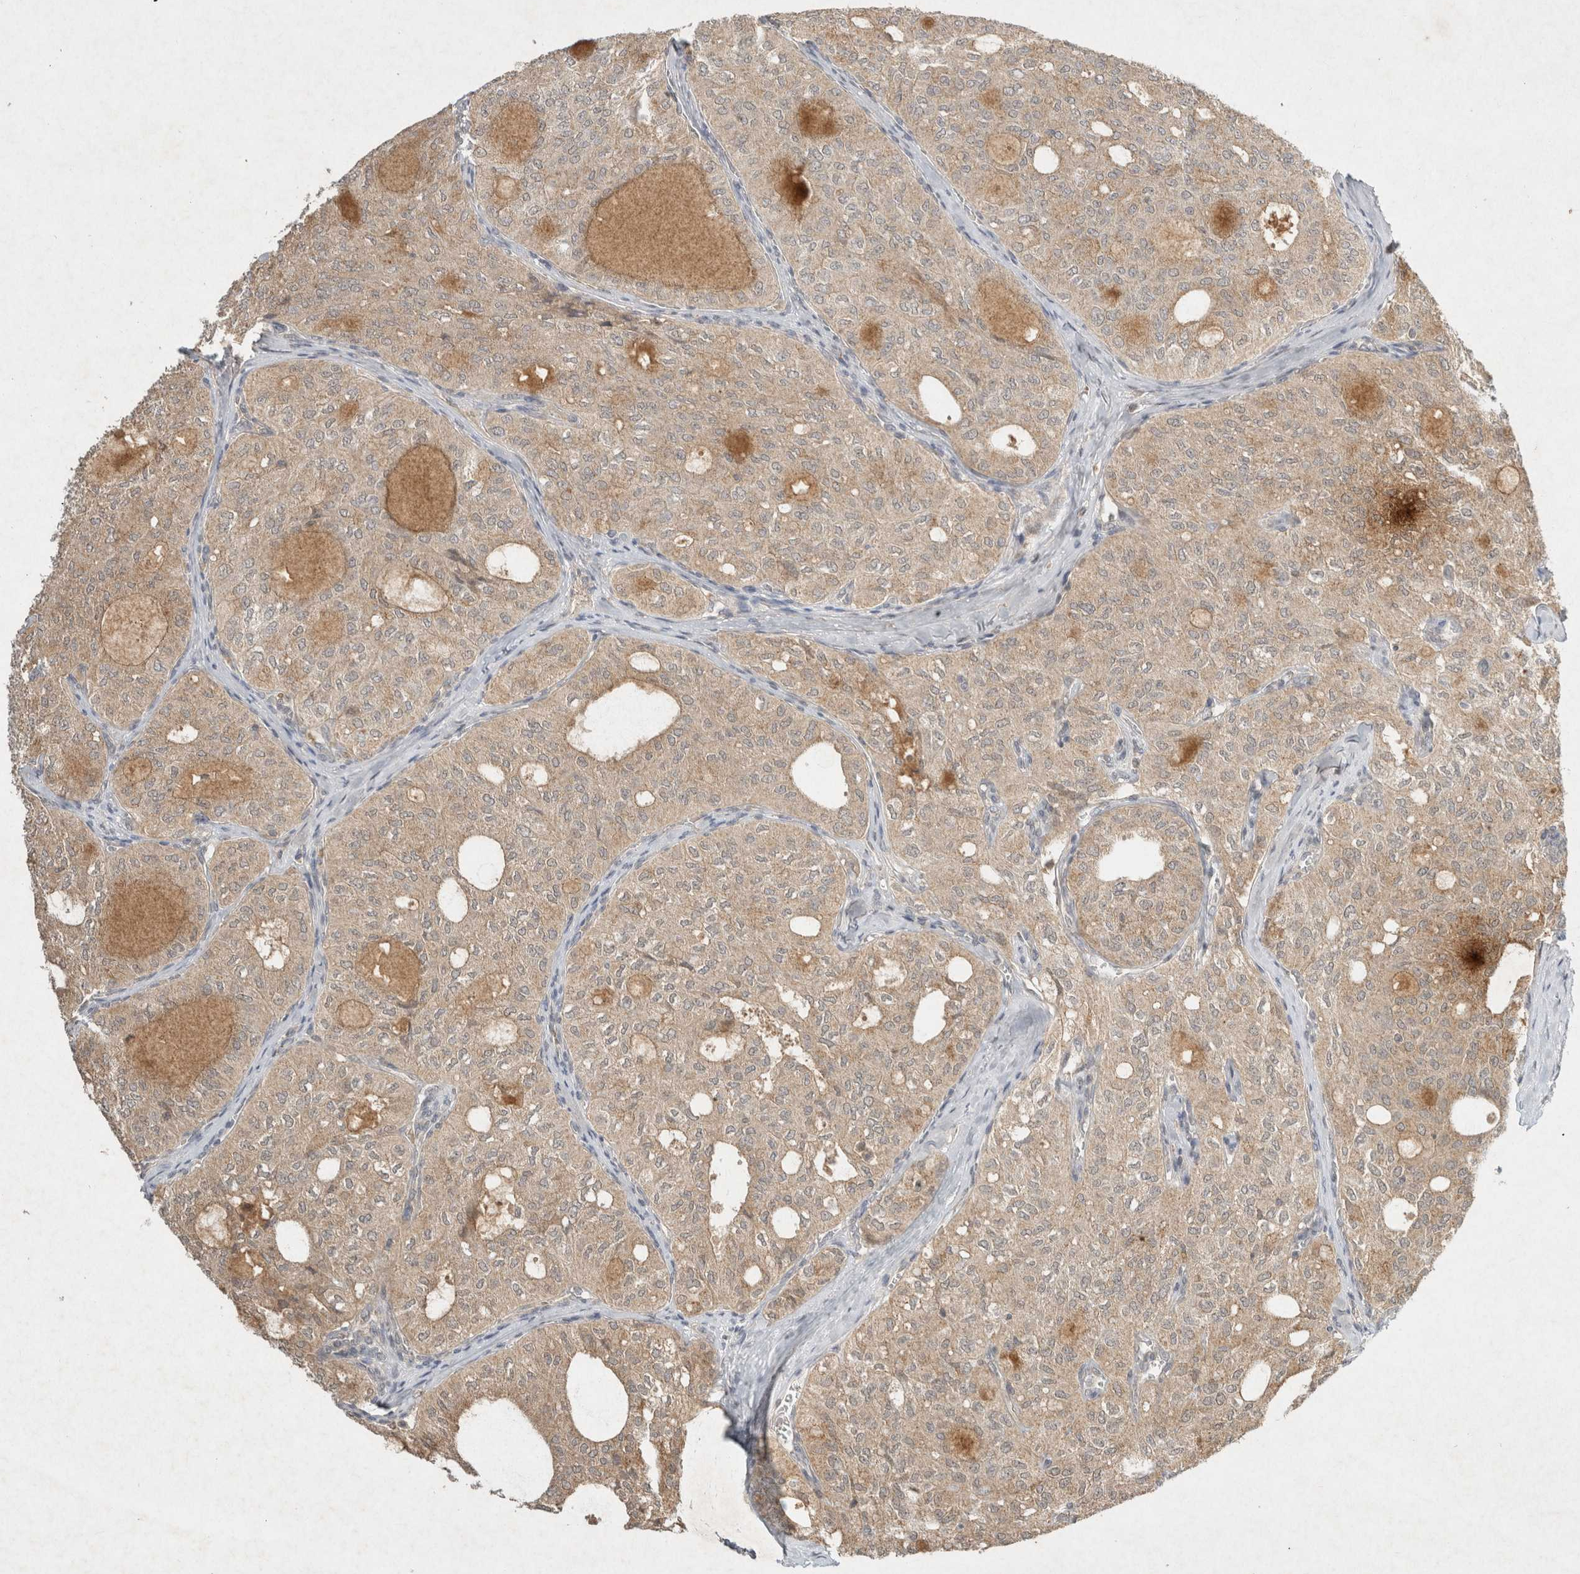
{"staining": {"intensity": "weak", "quantity": ">75%", "location": "cytoplasmic/membranous"}, "tissue": "thyroid cancer", "cell_type": "Tumor cells", "image_type": "cancer", "snomed": [{"axis": "morphology", "description": "Follicular adenoma carcinoma, NOS"}, {"axis": "topography", "description": "Thyroid gland"}], "caption": "Protein staining demonstrates weak cytoplasmic/membranous expression in about >75% of tumor cells in thyroid follicular adenoma carcinoma. The protein is shown in brown color, while the nuclei are stained blue.", "gene": "LOXL2", "patient": {"sex": "male", "age": 75}}